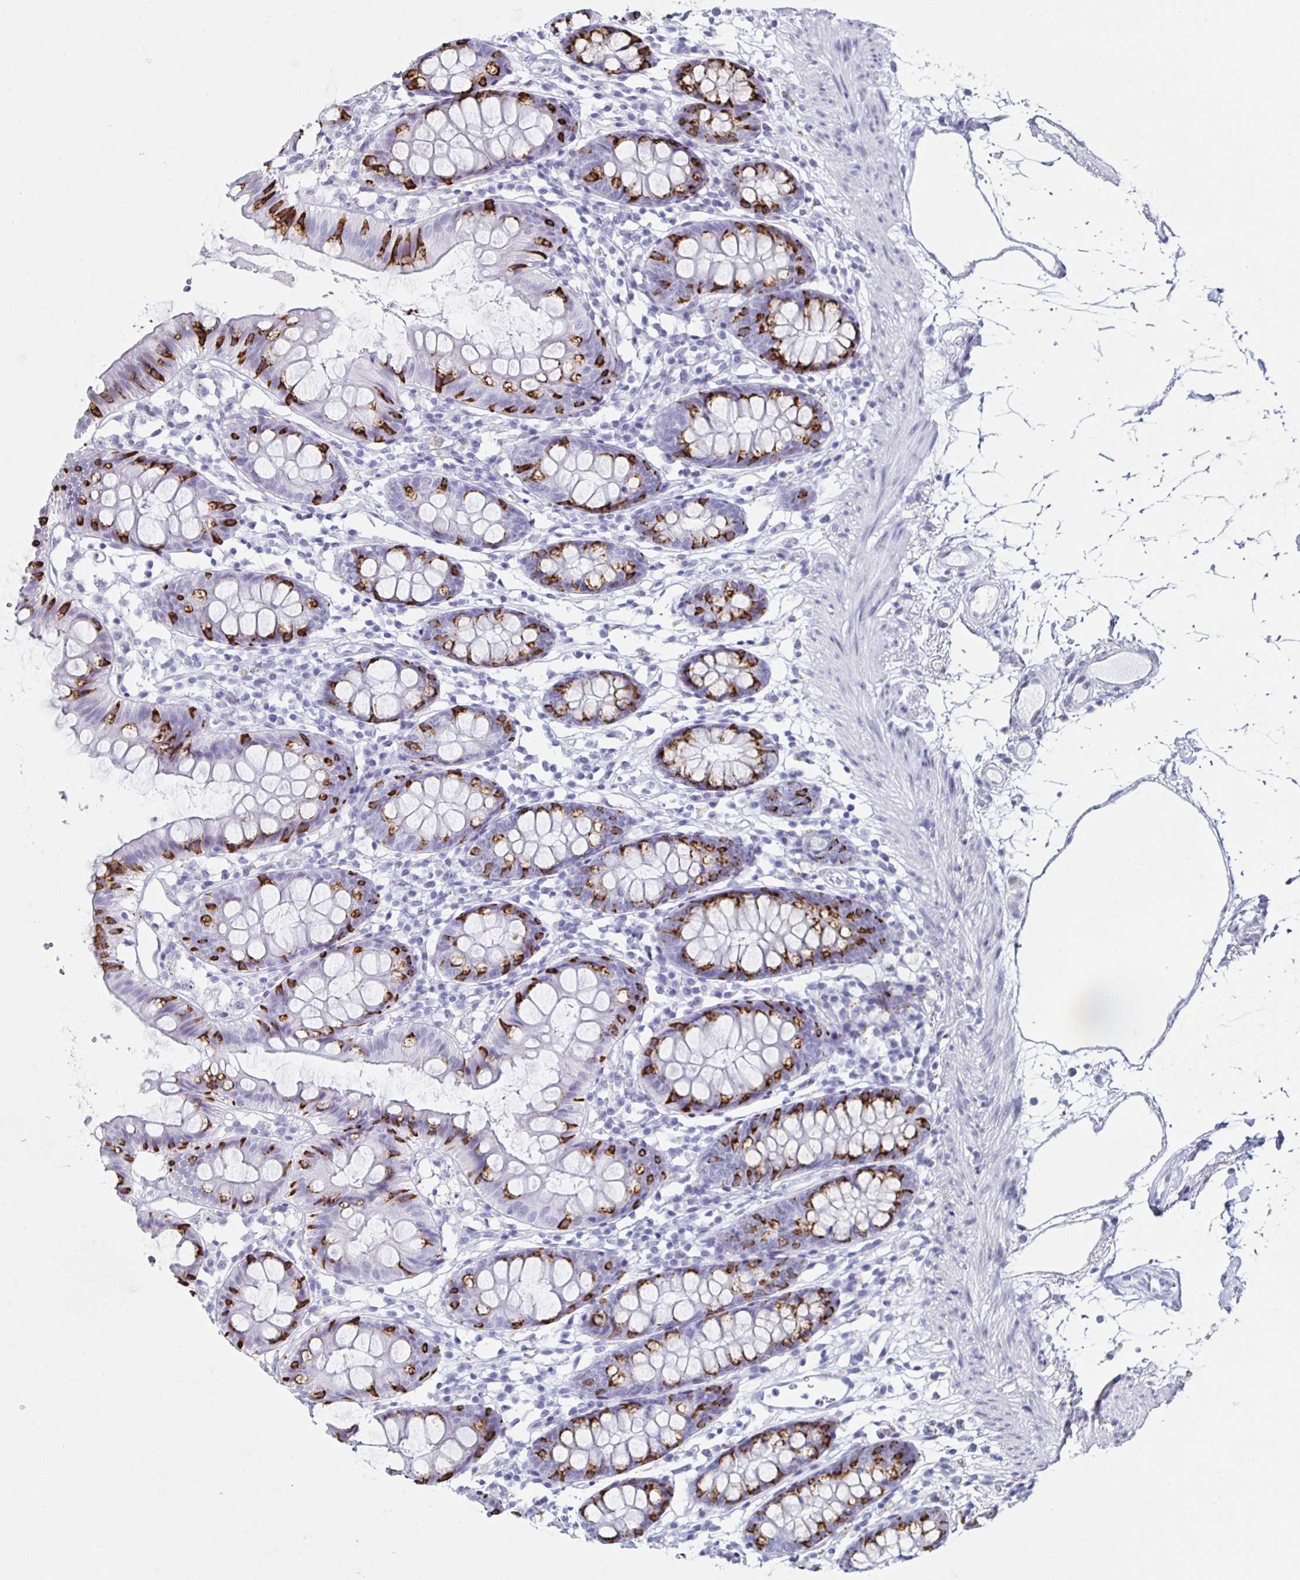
{"staining": {"intensity": "negative", "quantity": "none", "location": "none"}, "tissue": "colon", "cell_type": "Endothelial cells", "image_type": "normal", "snomed": [{"axis": "morphology", "description": "Normal tissue, NOS"}, {"axis": "topography", "description": "Colon"}], "caption": "There is no significant staining in endothelial cells of colon. The staining was performed using DAB to visualize the protein expression in brown, while the nuclei were stained in blue with hematoxylin (Magnification: 20x).", "gene": "KRT4", "patient": {"sex": "female", "age": 84}}